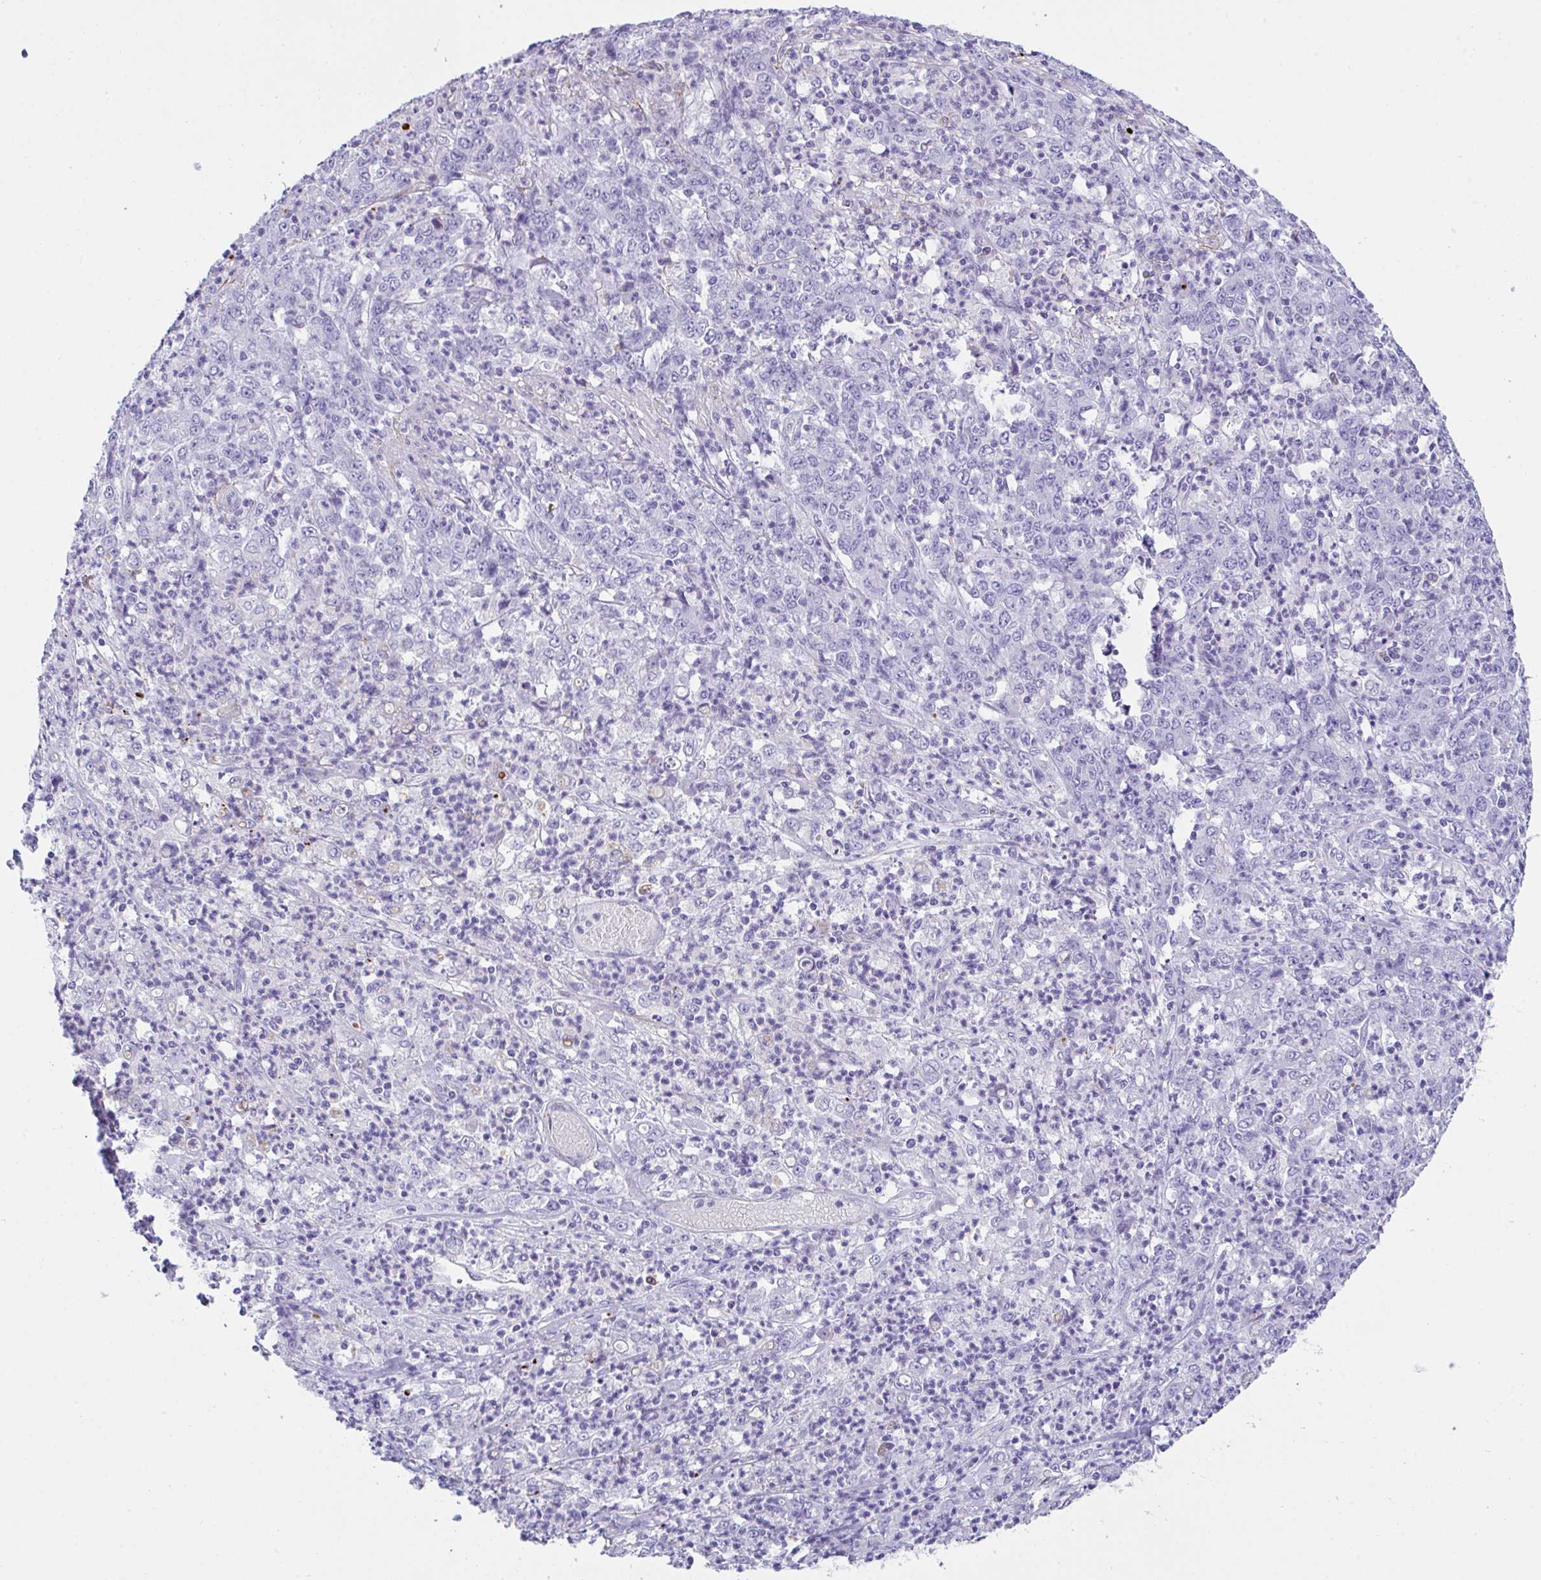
{"staining": {"intensity": "negative", "quantity": "none", "location": "none"}, "tissue": "stomach cancer", "cell_type": "Tumor cells", "image_type": "cancer", "snomed": [{"axis": "morphology", "description": "Adenocarcinoma, NOS"}, {"axis": "topography", "description": "Stomach, lower"}], "caption": "The micrograph displays no significant positivity in tumor cells of stomach adenocarcinoma.", "gene": "KMT2E", "patient": {"sex": "female", "age": 71}}